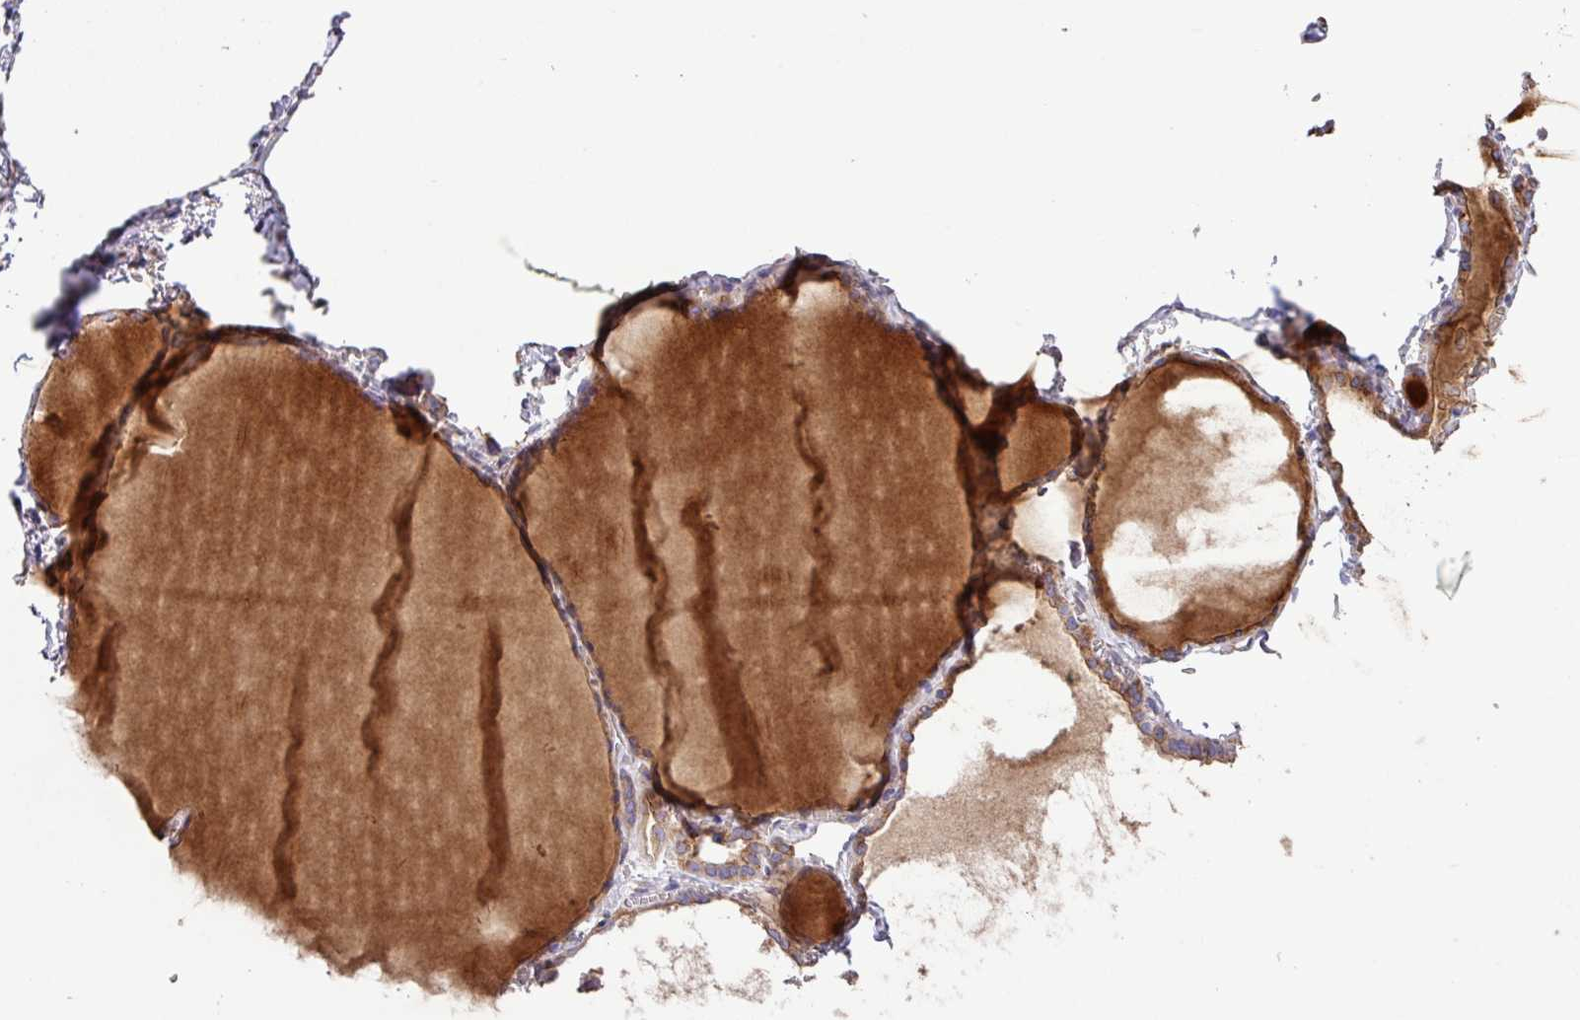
{"staining": {"intensity": "moderate", "quantity": ">75%", "location": "cytoplasmic/membranous"}, "tissue": "thyroid gland", "cell_type": "Glandular cells", "image_type": "normal", "snomed": [{"axis": "morphology", "description": "Normal tissue, NOS"}, {"axis": "topography", "description": "Thyroid gland"}], "caption": "A high-resolution histopathology image shows immunohistochemistry (IHC) staining of normal thyroid gland, which displays moderate cytoplasmic/membranous positivity in approximately >75% of glandular cells.", "gene": "LRRC53", "patient": {"sex": "female", "age": 49}}